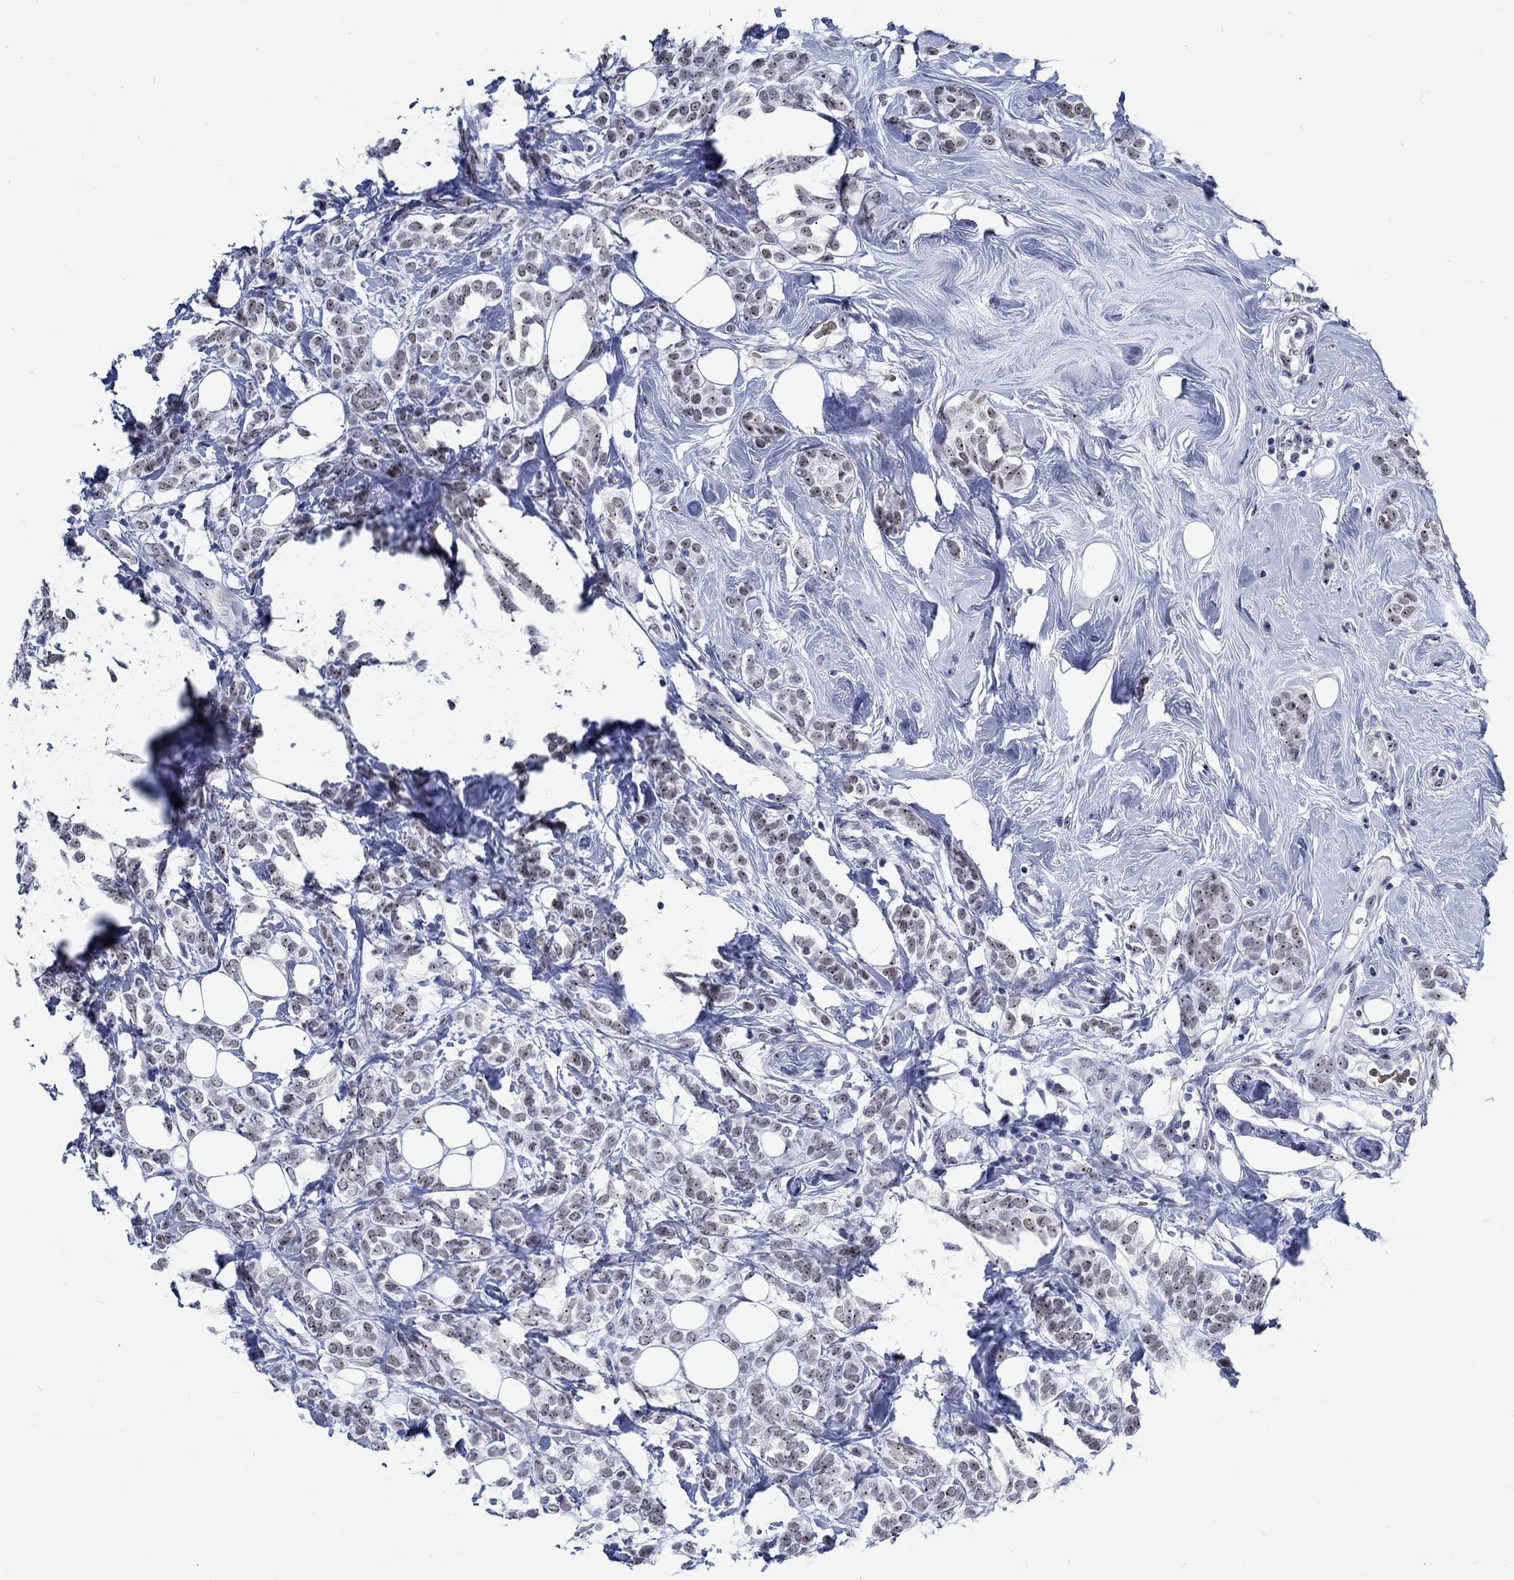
{"staining": {"intensity": "strong", "quantity": "25%-75%", "location": "nuclear"}, "tissue": "breast cancer", "cell_type": "Tumor cells", "image_type": "cancer", "snomed": [{"axis": "morphology", "description": "Lobular carcinoma"}, {"axis": "topography", "description": "Breast"}], "caption": "Human breast cancer stained for a protein (brown) displays strong nuclear positive staining in approximately 25%-75% of tumor cells.", "gene": "ZNF446", "patient": {"sex": "female", "age": 49}}